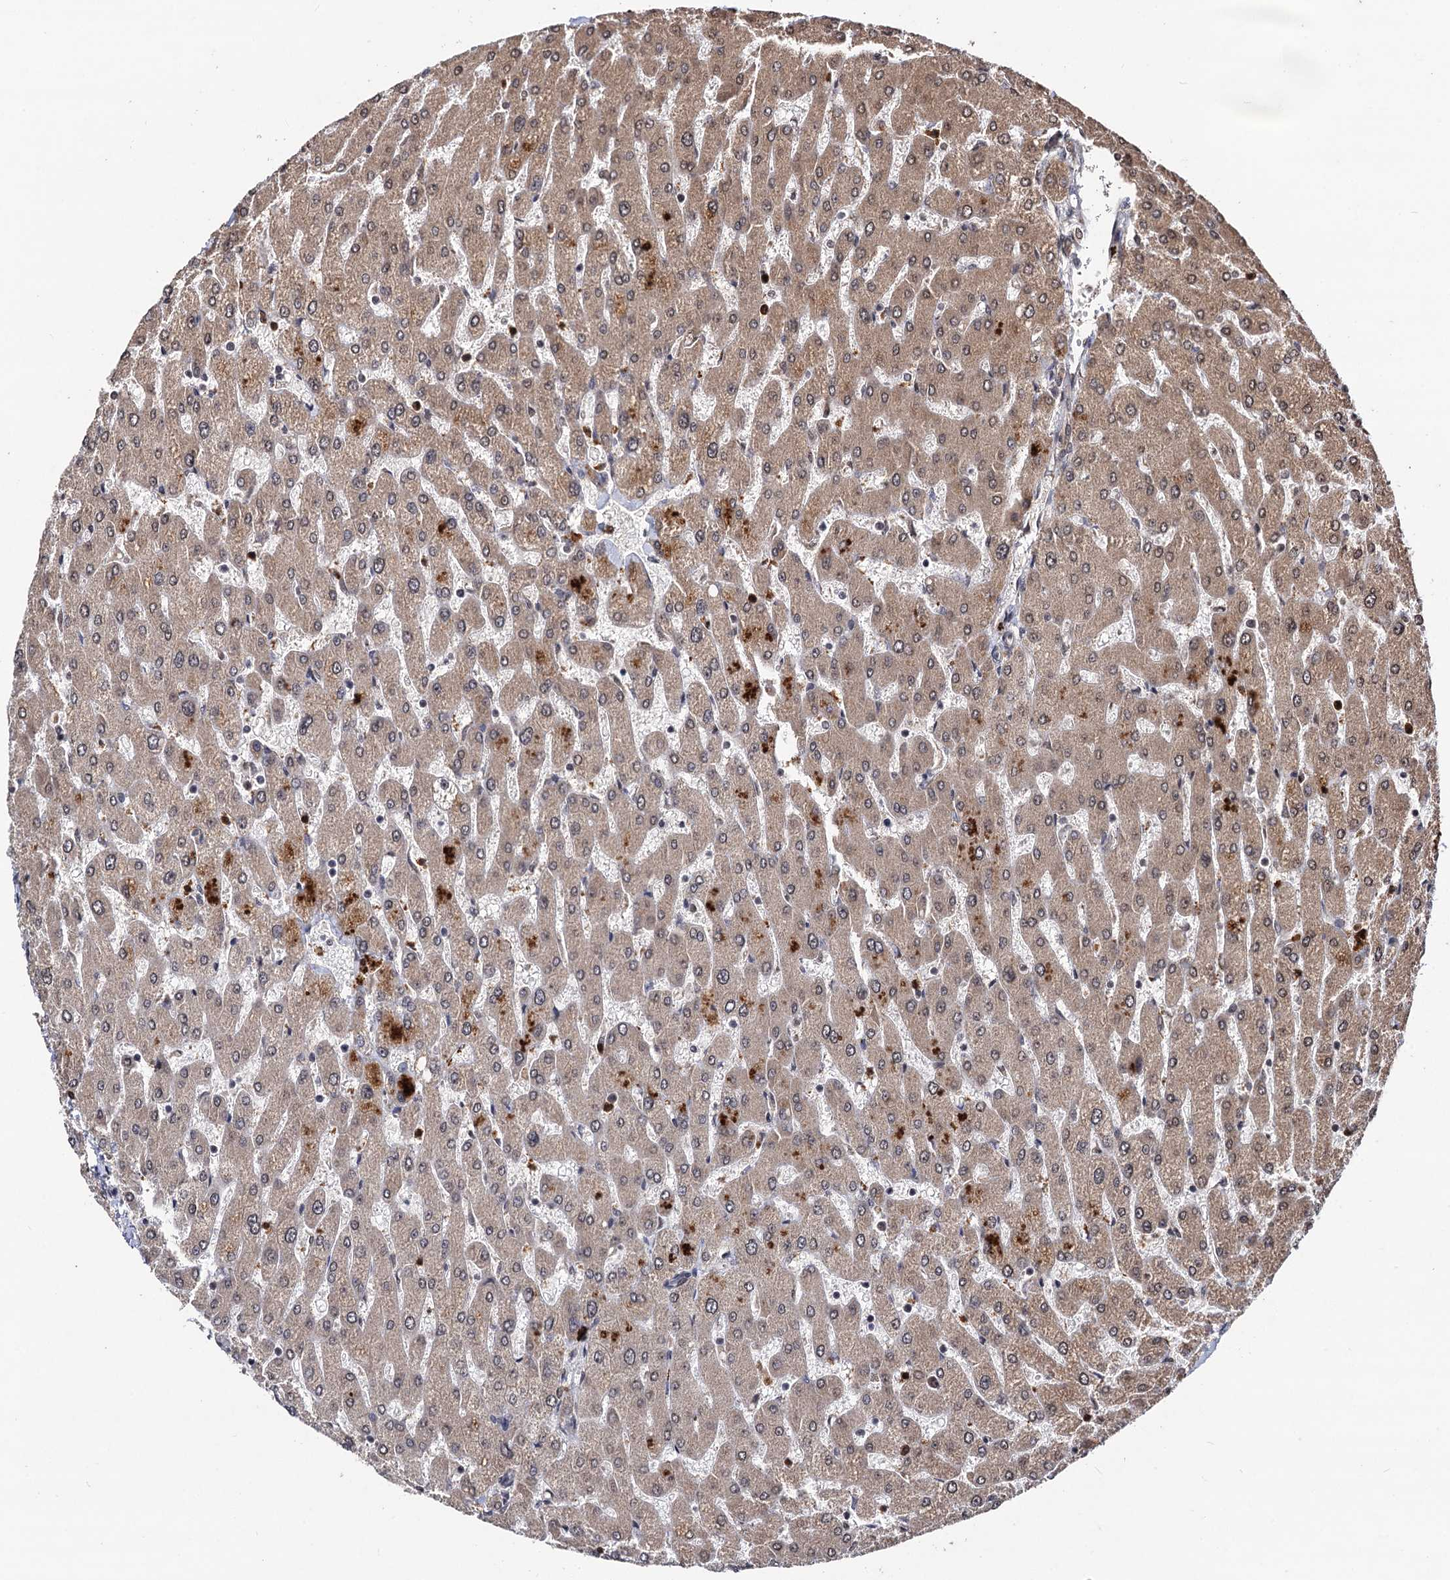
{"staining": {"intensity": "weak", "quantity": ">75%", "location": "cytoplasmic/membranous,nuclear"}, "tissue": "liver", "cell_type": "Cholangiocytes", "image_type": "normal", "snomed": [{"axis": "morphology", "description": "Normal tissue, NOS"}, {"axis": "topography", "description": "Liver"}], "caption": "Unremarkable liver shows weak cytoplasmic/membranous,nuclear expression in about >75% of cholangiocytes, visualized by immunohistochemistry. (DAB (3,3'-diaminobenzidine) IHC, brown staining for protein, blue staining for nuclei).", "gene": "SFSWAP", "patient": {"sex": "male", "age": 55}}